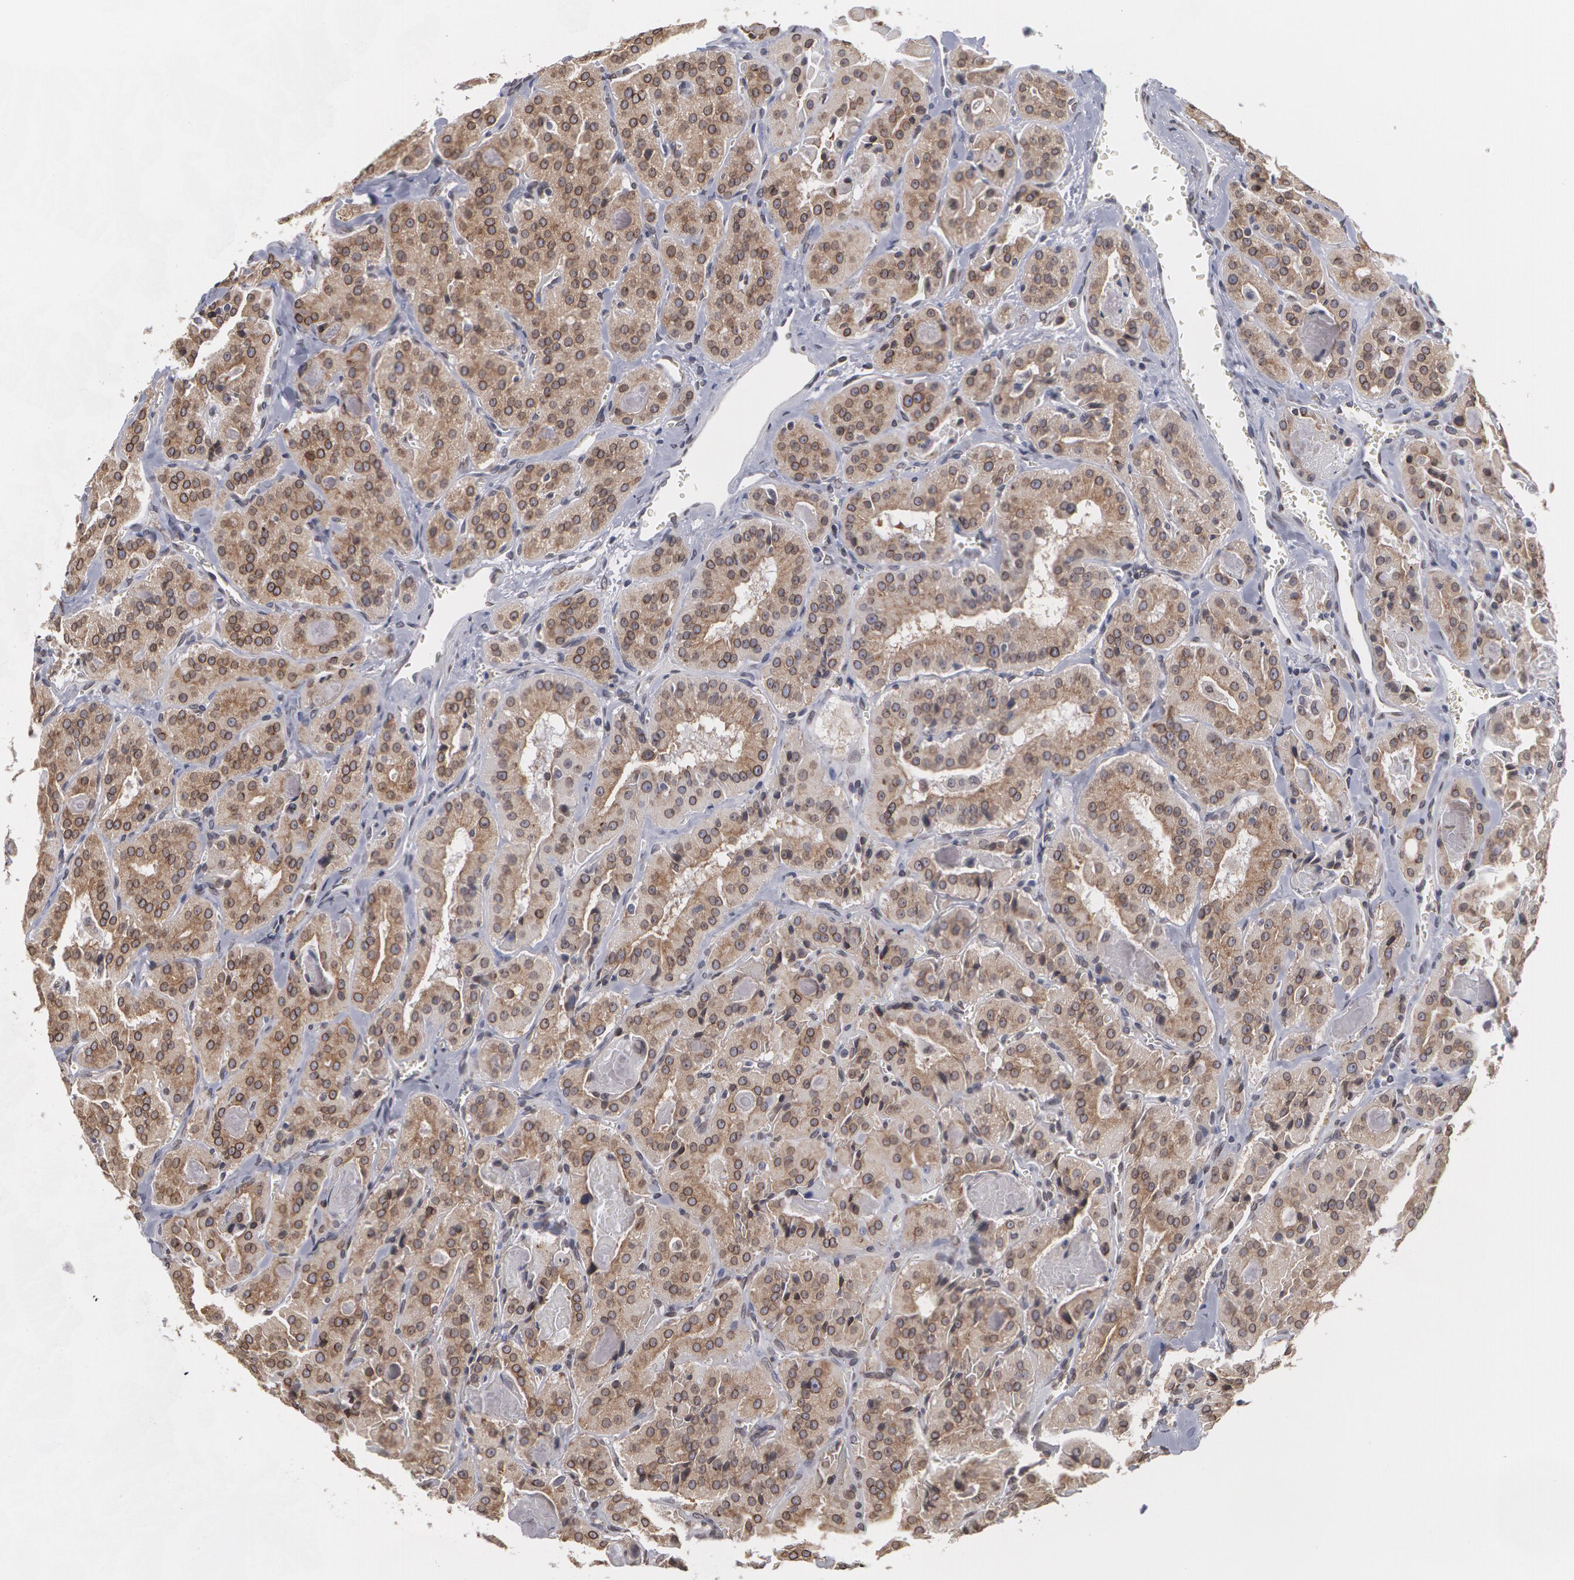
{"staining": {"intensity": "moderate", "quantity": ">75%", "location": "cytoplasmic/membranous,nuclear"}, "tissue": "thyroid cancer", "cell_type": "Tumor cells", "image_type": "cancer", "snomed": [{"axis": "morphology", "description": "Carcinoma, NOS"}, {"axis": "topography", "description": "Thyroid gland"}], "caption": "Protein positivity by IHC shows moderate cytoplasmic/membranous and nuclear expression in about >75% of tumor cells in thyroid carcinoma.", "gene": "EMD", "patient": {"sex": "male", "age": 76}}